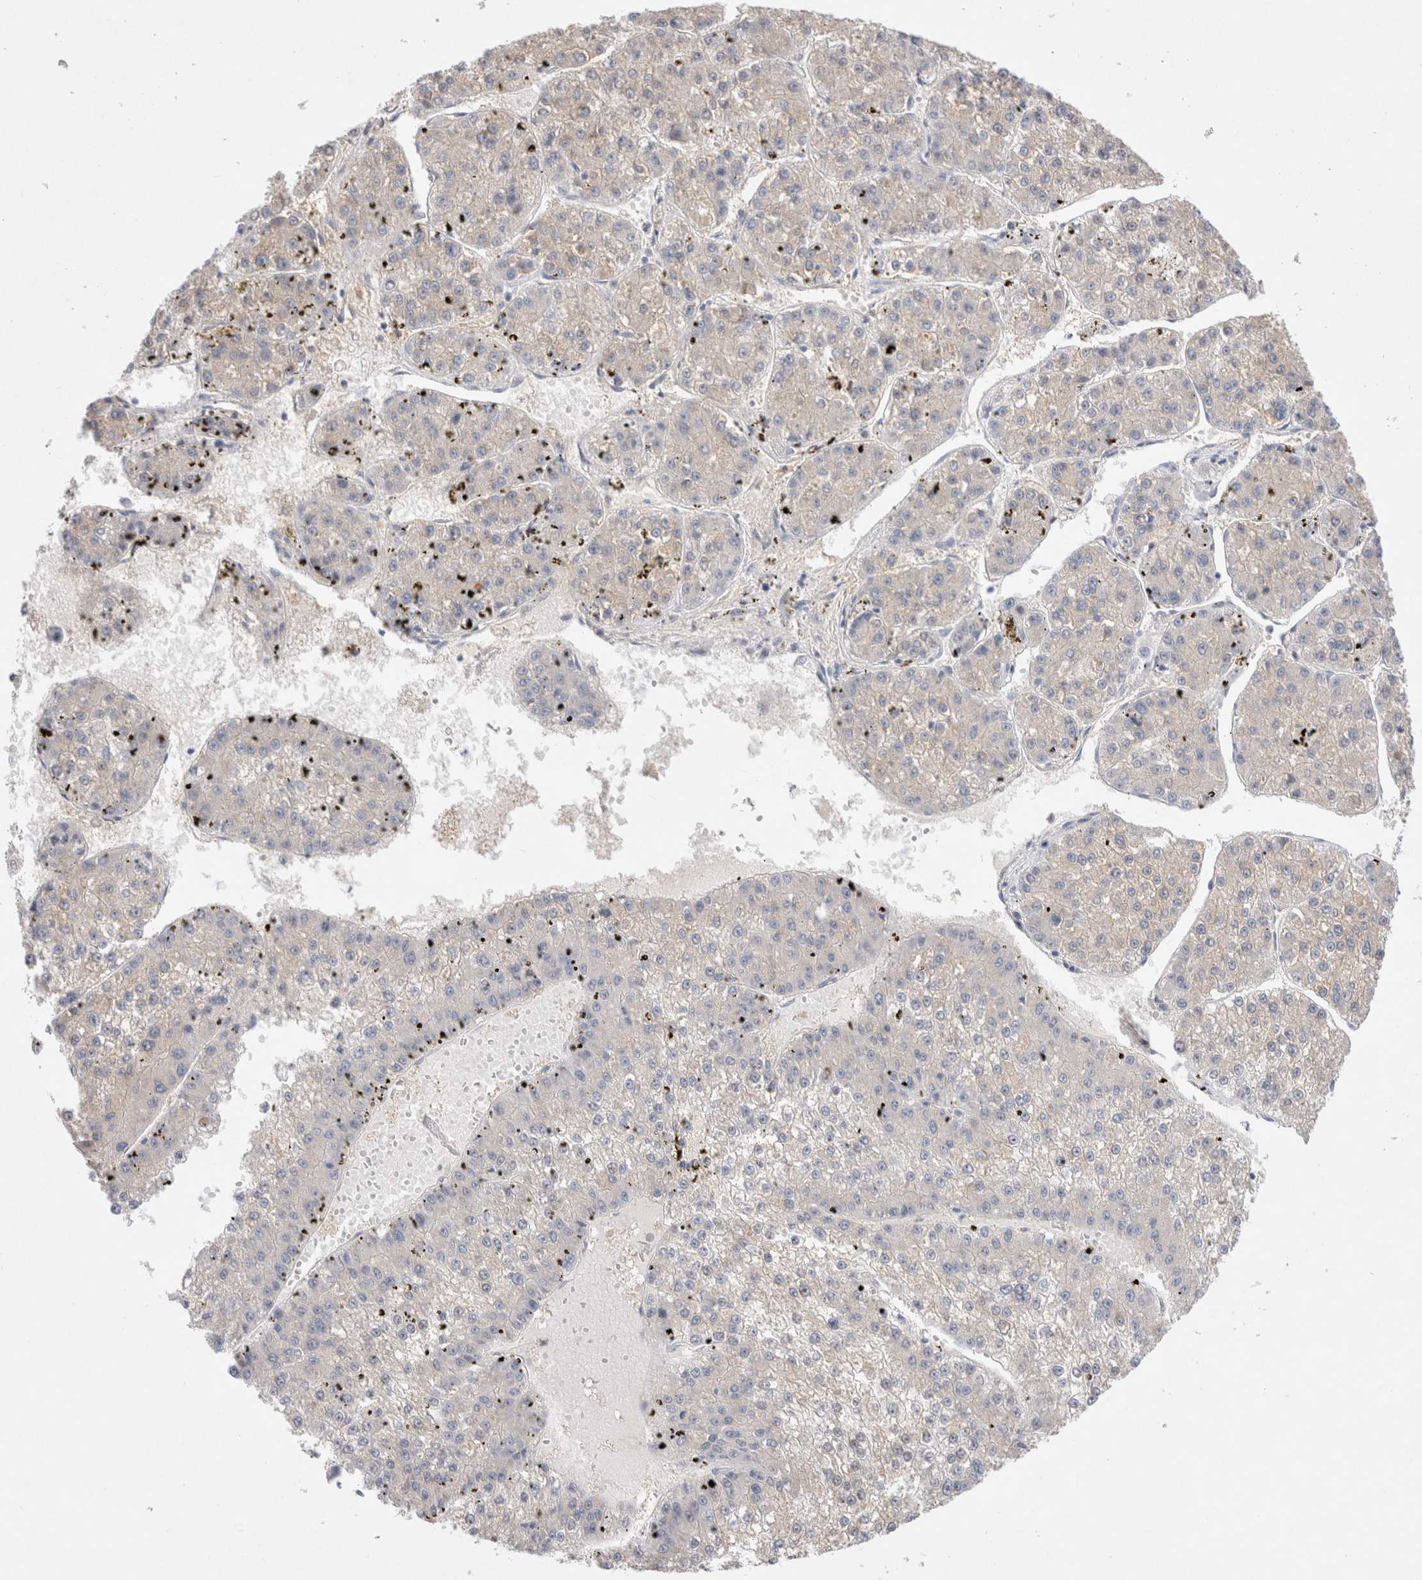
{"staining": {"intensity": "weak", "quantity": "25%-75%", "location": "cytoplasmic/membranous"}, "tissue": "liver cancer", "cell_type": "Tumor cells", "image_type": "cancer", "snomed": [{"axis": "morphology", "description": "Carcinoma, Hepatocellular, NOS"}, {"axis": "topography", "description": "Liver"}], "caption": "A brown stain shows weak cytoplasmic/membranous expression of a protein in hepatocellular carcinoma (liver) tumor cells.", "gene": "GAS1", "patient": {"sex": "female", "age": 73}}